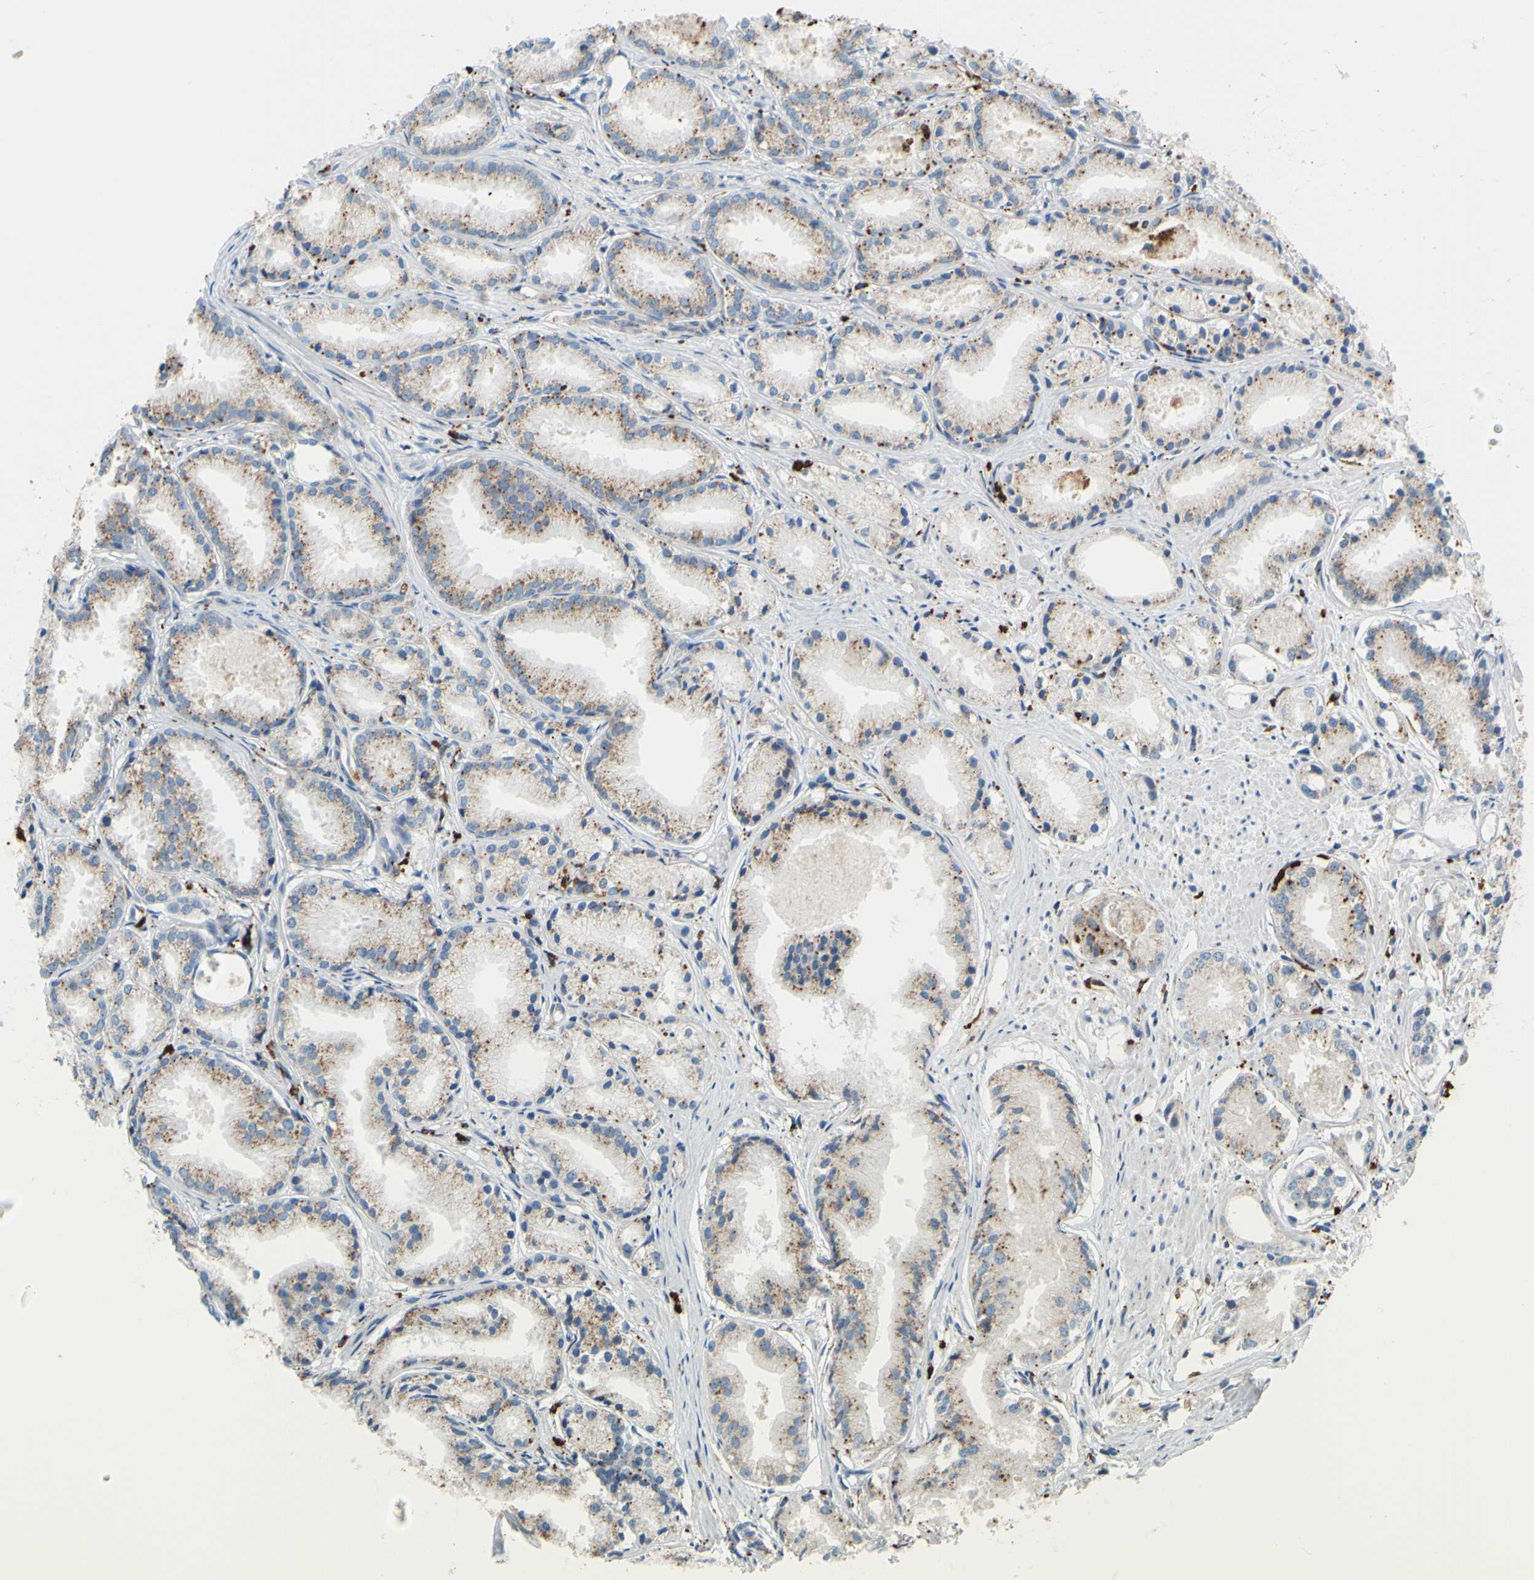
{"staining": {"intensity": "moderate", "quantity": ">75%", "location": "cytoplasmic/membranous"}, "tissue": "prostate cancer", "cell_type": "Tumor cells", "image_type": "cancer", "snomed": [{"axis": "morphology", "description": "Adenocarcinoma, Low grade"}, {"axis": "topography", "description": "Prostate"}], "caption": "Prostate adenocarcinoma (low-grade) stained with a protein marker shows moderate staining in tumor cells.", "gene": "CTSD", "patient": {"sex": "male", "age": 72}}